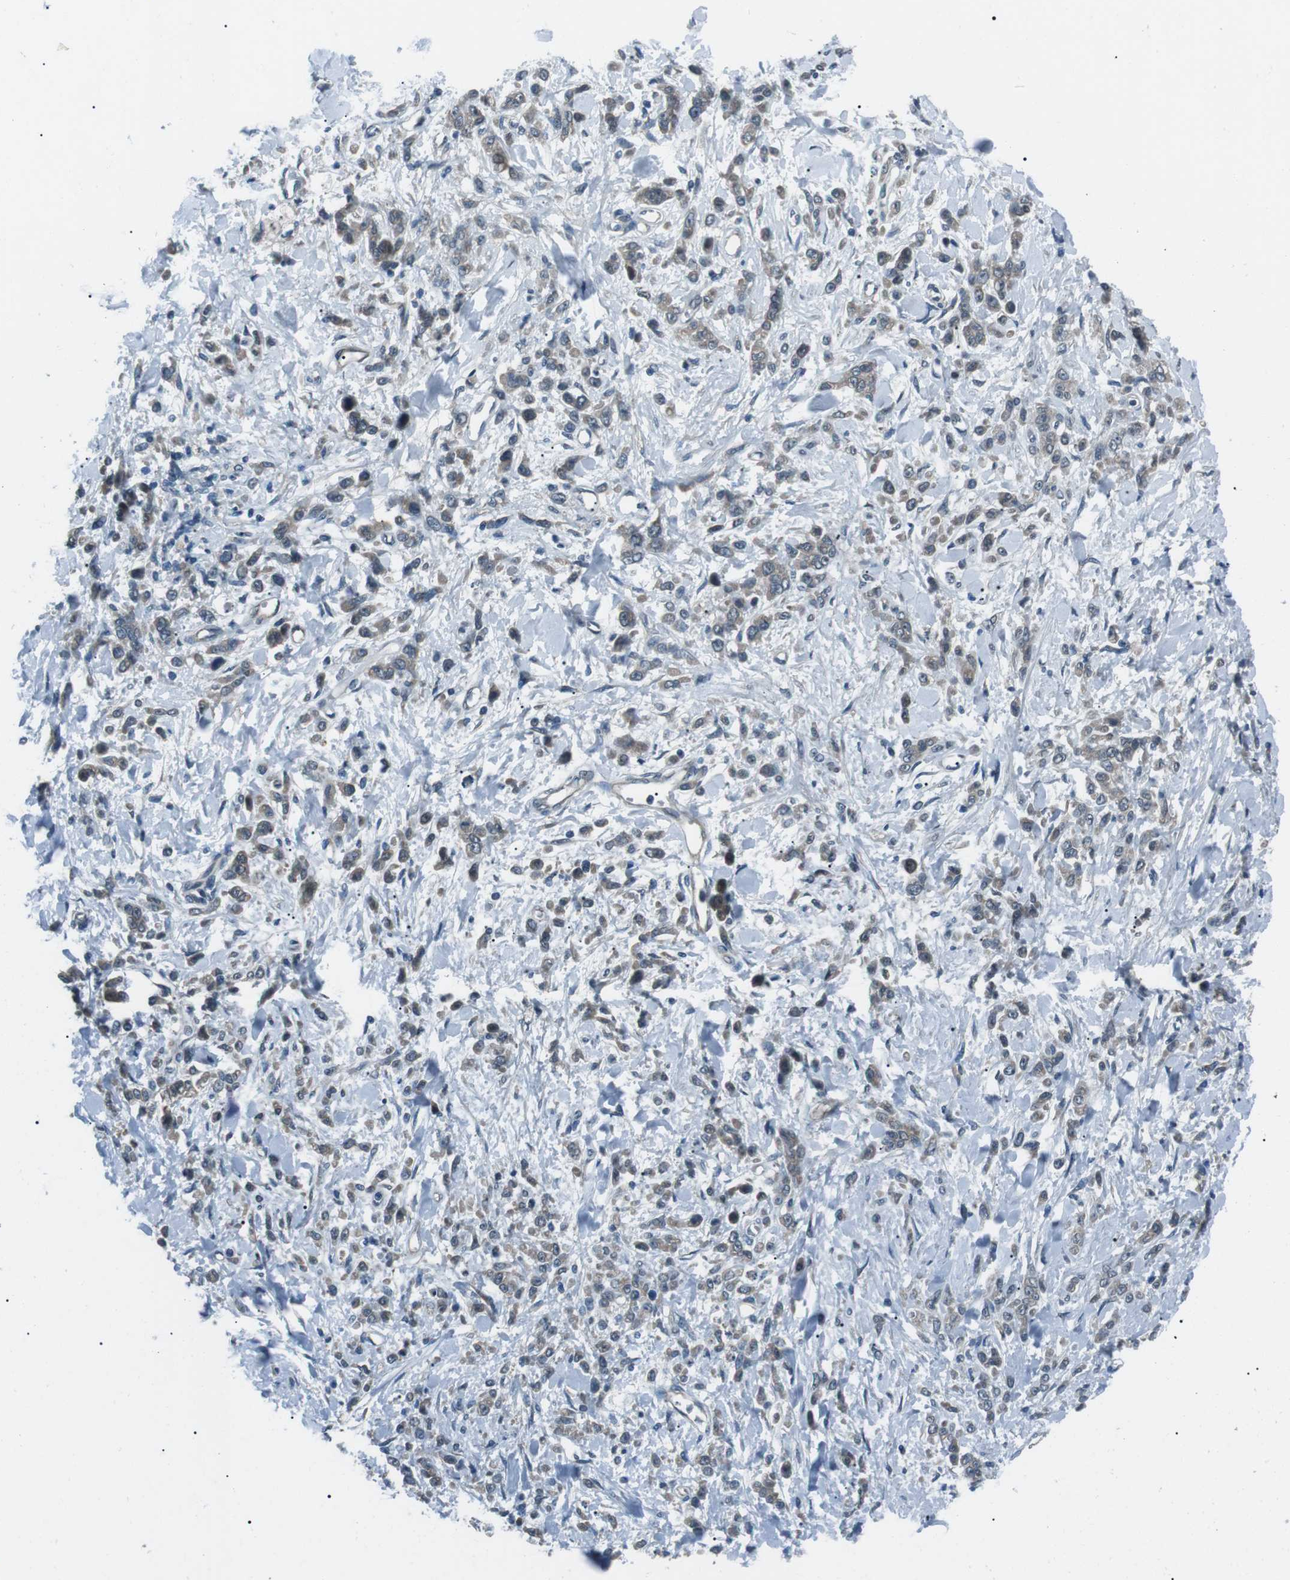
{"staining": {"intensity": "weak", "quantity": "25%-75%", "location": "cytoplasmic/membranous"}, "tissue": "stomach cancer", "cell_type": "Tumor cells", "image_type": "cancer", "snomed": [{"axis": "morphology", "description": "Normal tissue, NOS"}, {"axis": "morphology", "description": "Adenocarcinoma, NOS"}, {"axis": "topography", "description": "Stomach"}], "caption": "This is a photomicrograph of immunohistochemistry (IHC) staining of adenocarcinoma (stomach), which shows weak positivity in the cytoplasmic/membranous of tumor cells.", "gene": "LRIG2", "patient": {"sex": "male", "age": 82}}